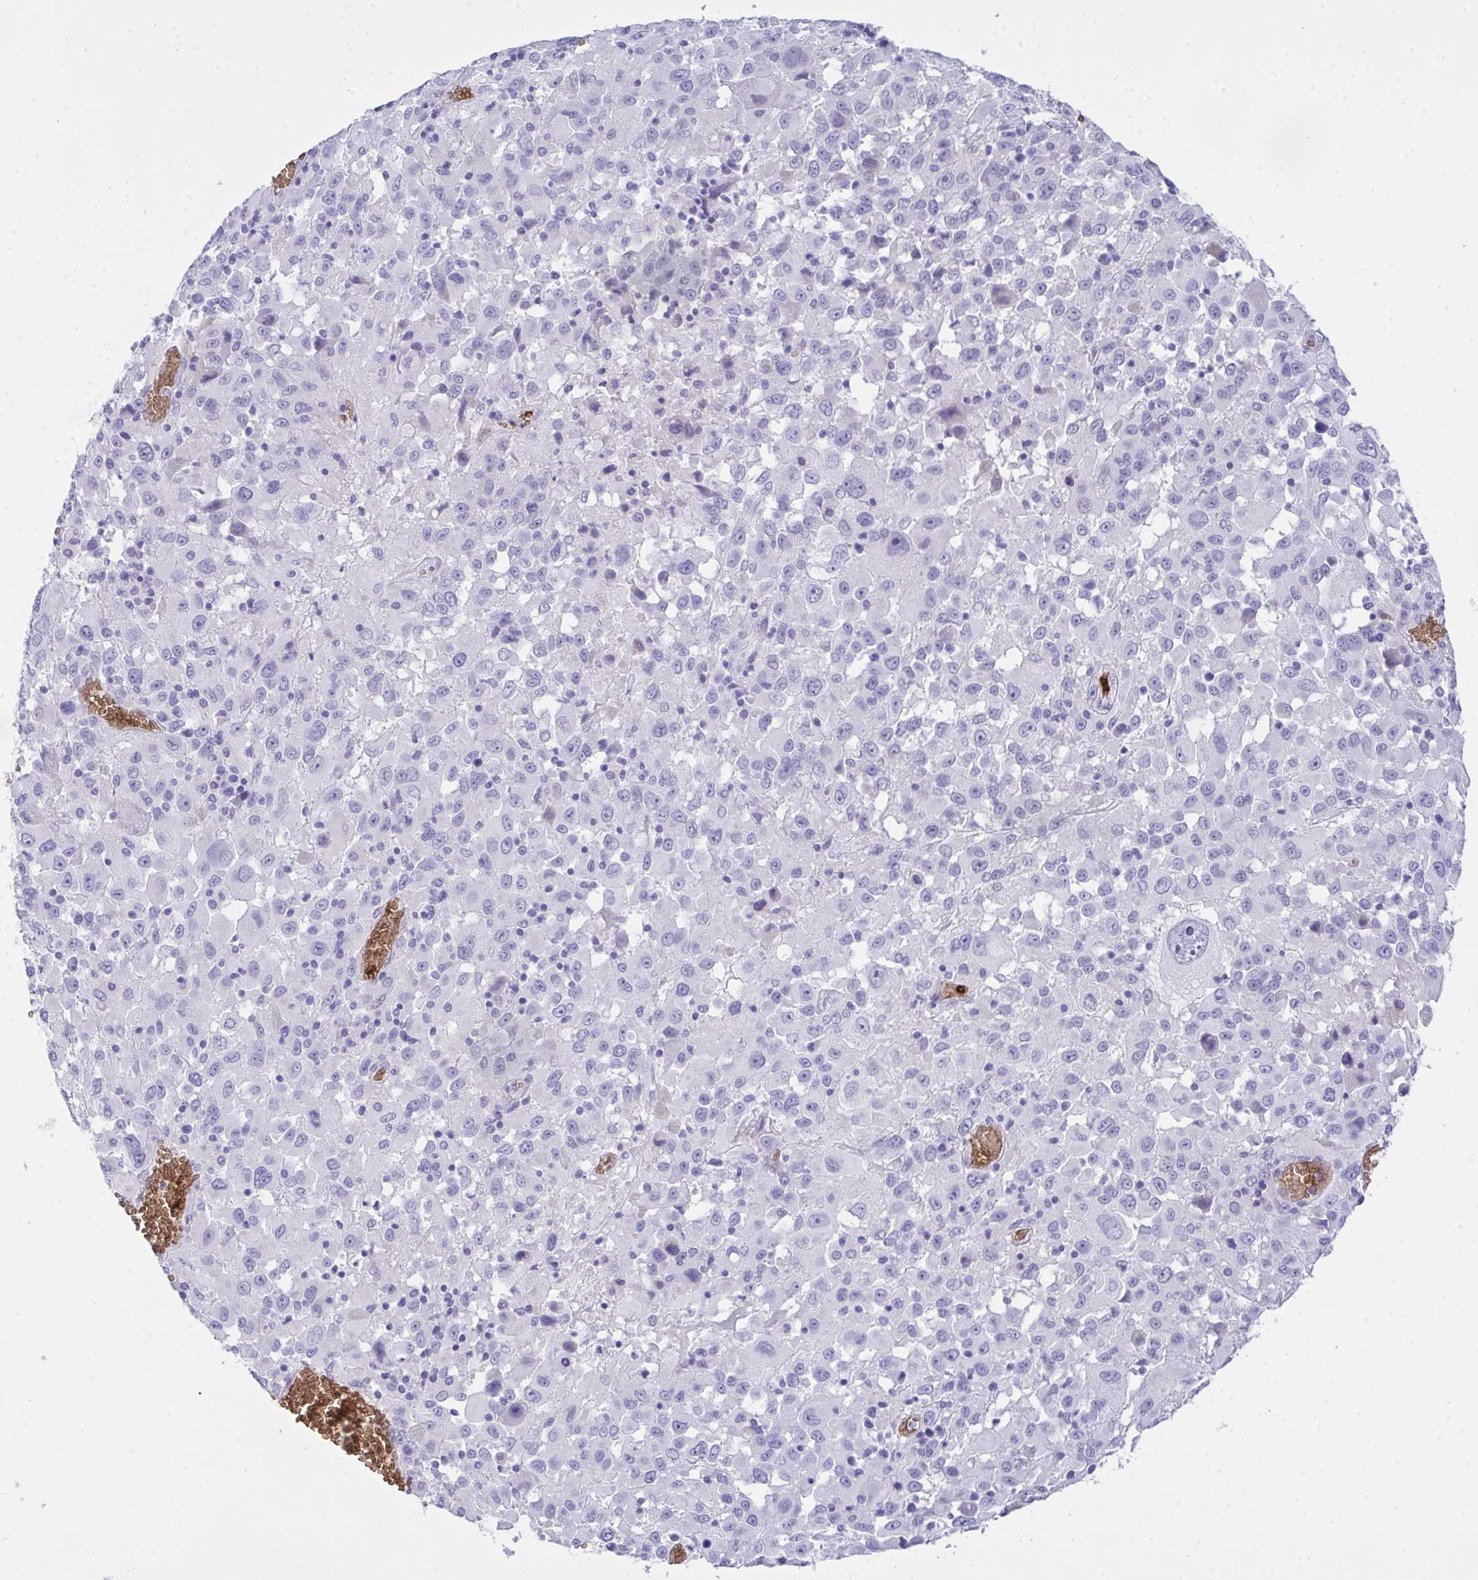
{"staining": {"intensity": "negative", "quantity": "none", "location": "none"}, "tissue": "melanoma", "cell_type": "Tumor cells", "image_type": "cancer", "snomed": [{"axis": "morphology", "description": "Malignant melanoma, Metastatic site"}, {"axis": "topography", "description": "Soft tissue"}], "caption": "This is an IHC micrograph of human malignant melanoma (metastatic site). There is no positivity in tumor cells.", "gene": "ANK1", "patient": {"sex": "male", "age": 50}}